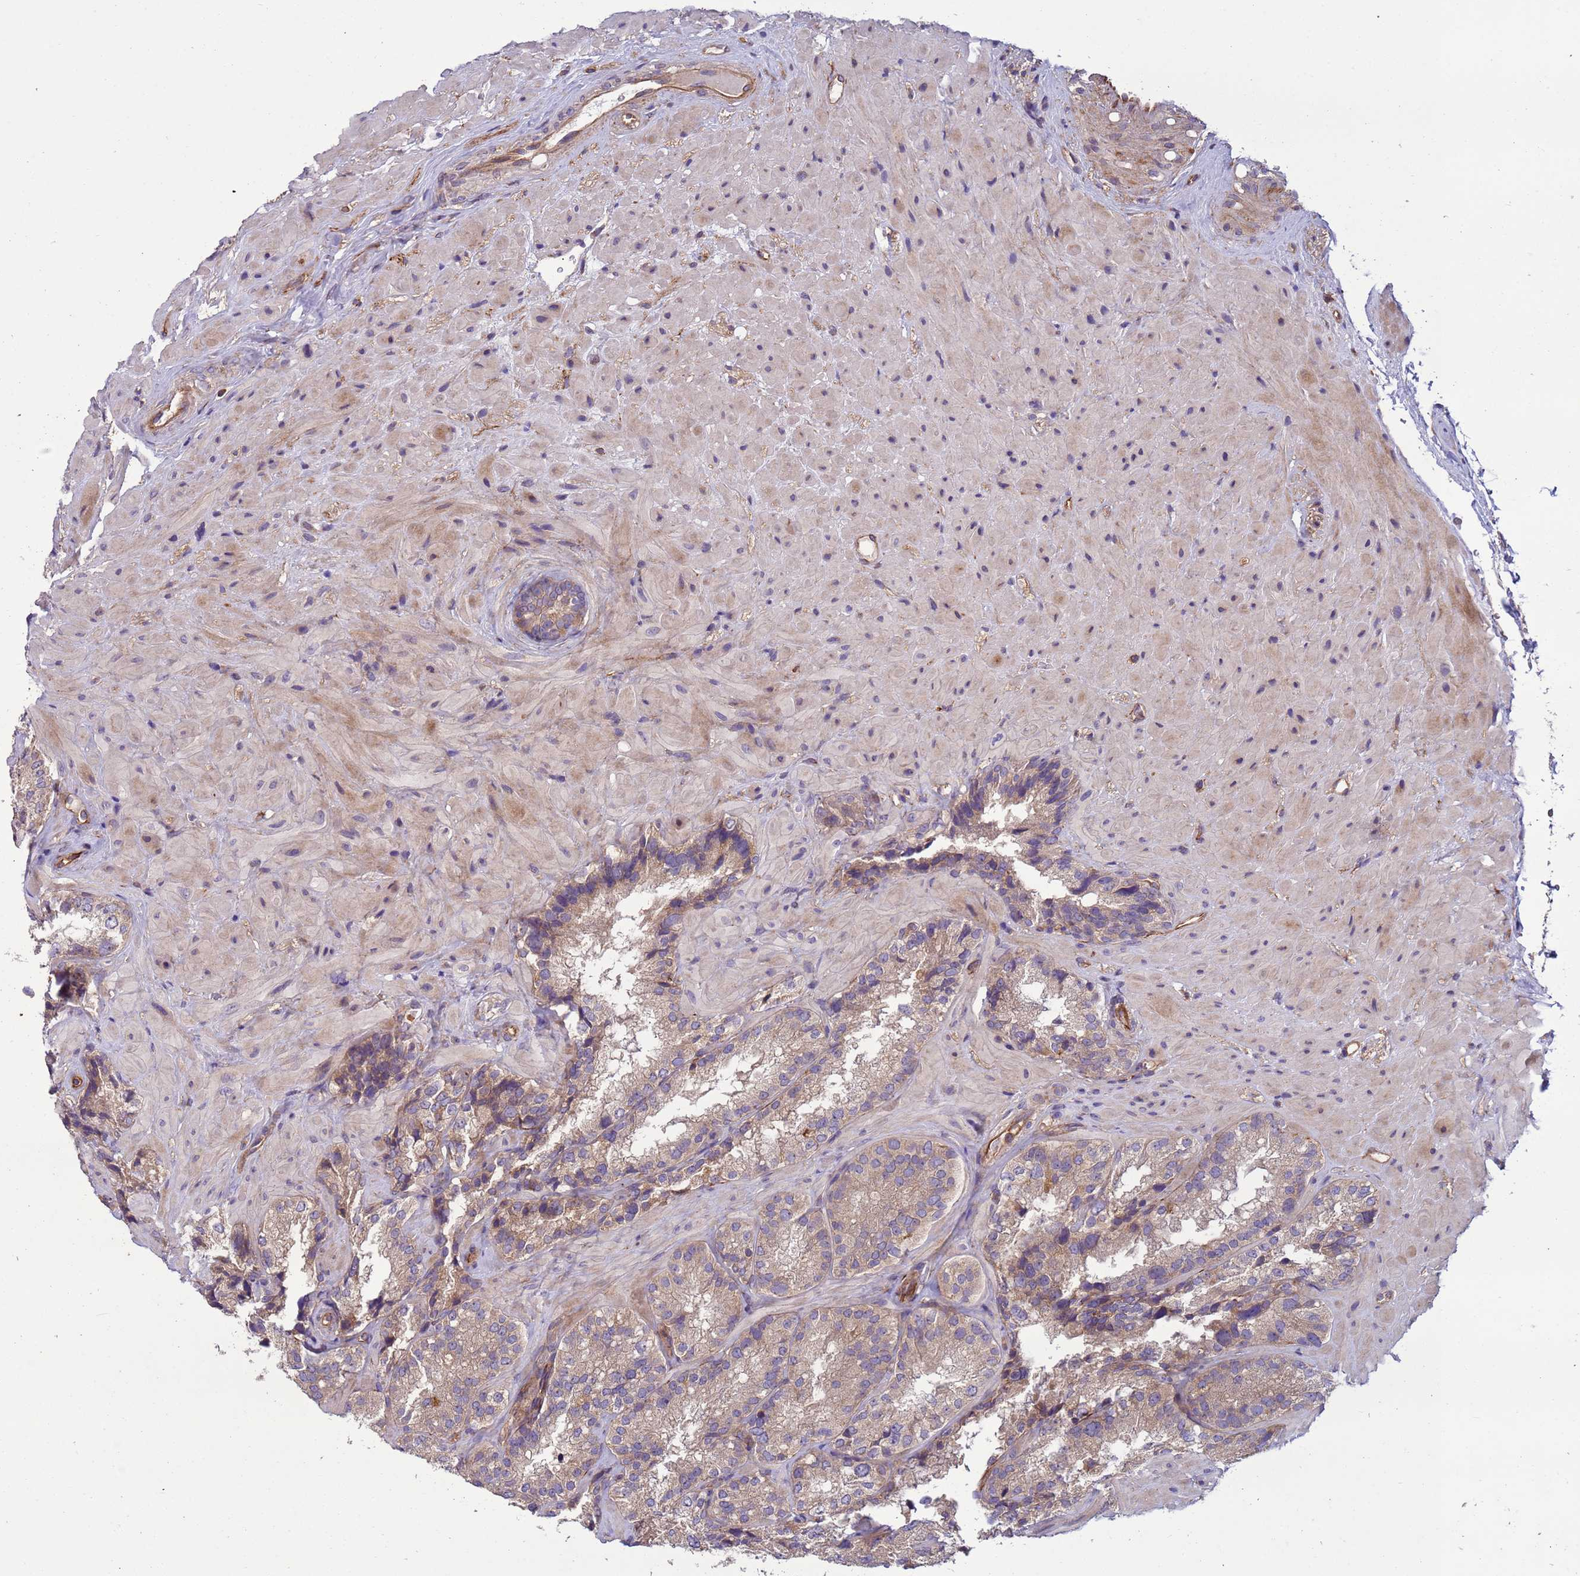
{"staining": {"intensity": "weak", "quantity": "25%-75%", "location": "cytoplasmic/membranous"}, "tissue": "seminal vesicle", "cell_type": "Glandular cells", "image_type": "normal", "snomed": [{"axis": "morphology", "description": "Normal tissue, NOS"}, {"axis": "topography", "description": "Seminal veicle"}], "caption": "IHC of normal human seminal vesicle shows low levels of weak cytoplasmic/membranous expression in approximately 25%-75% of glandular cells. The staining was performed using DAB (3,3'-diaminobenzidine) to visualize the protein expression in brown, while the nuclei were stained in blue with hematoxylin (Magnification: 20x).", "gene": "RAB10", "patient": {"sex": "male", "age": 58}}